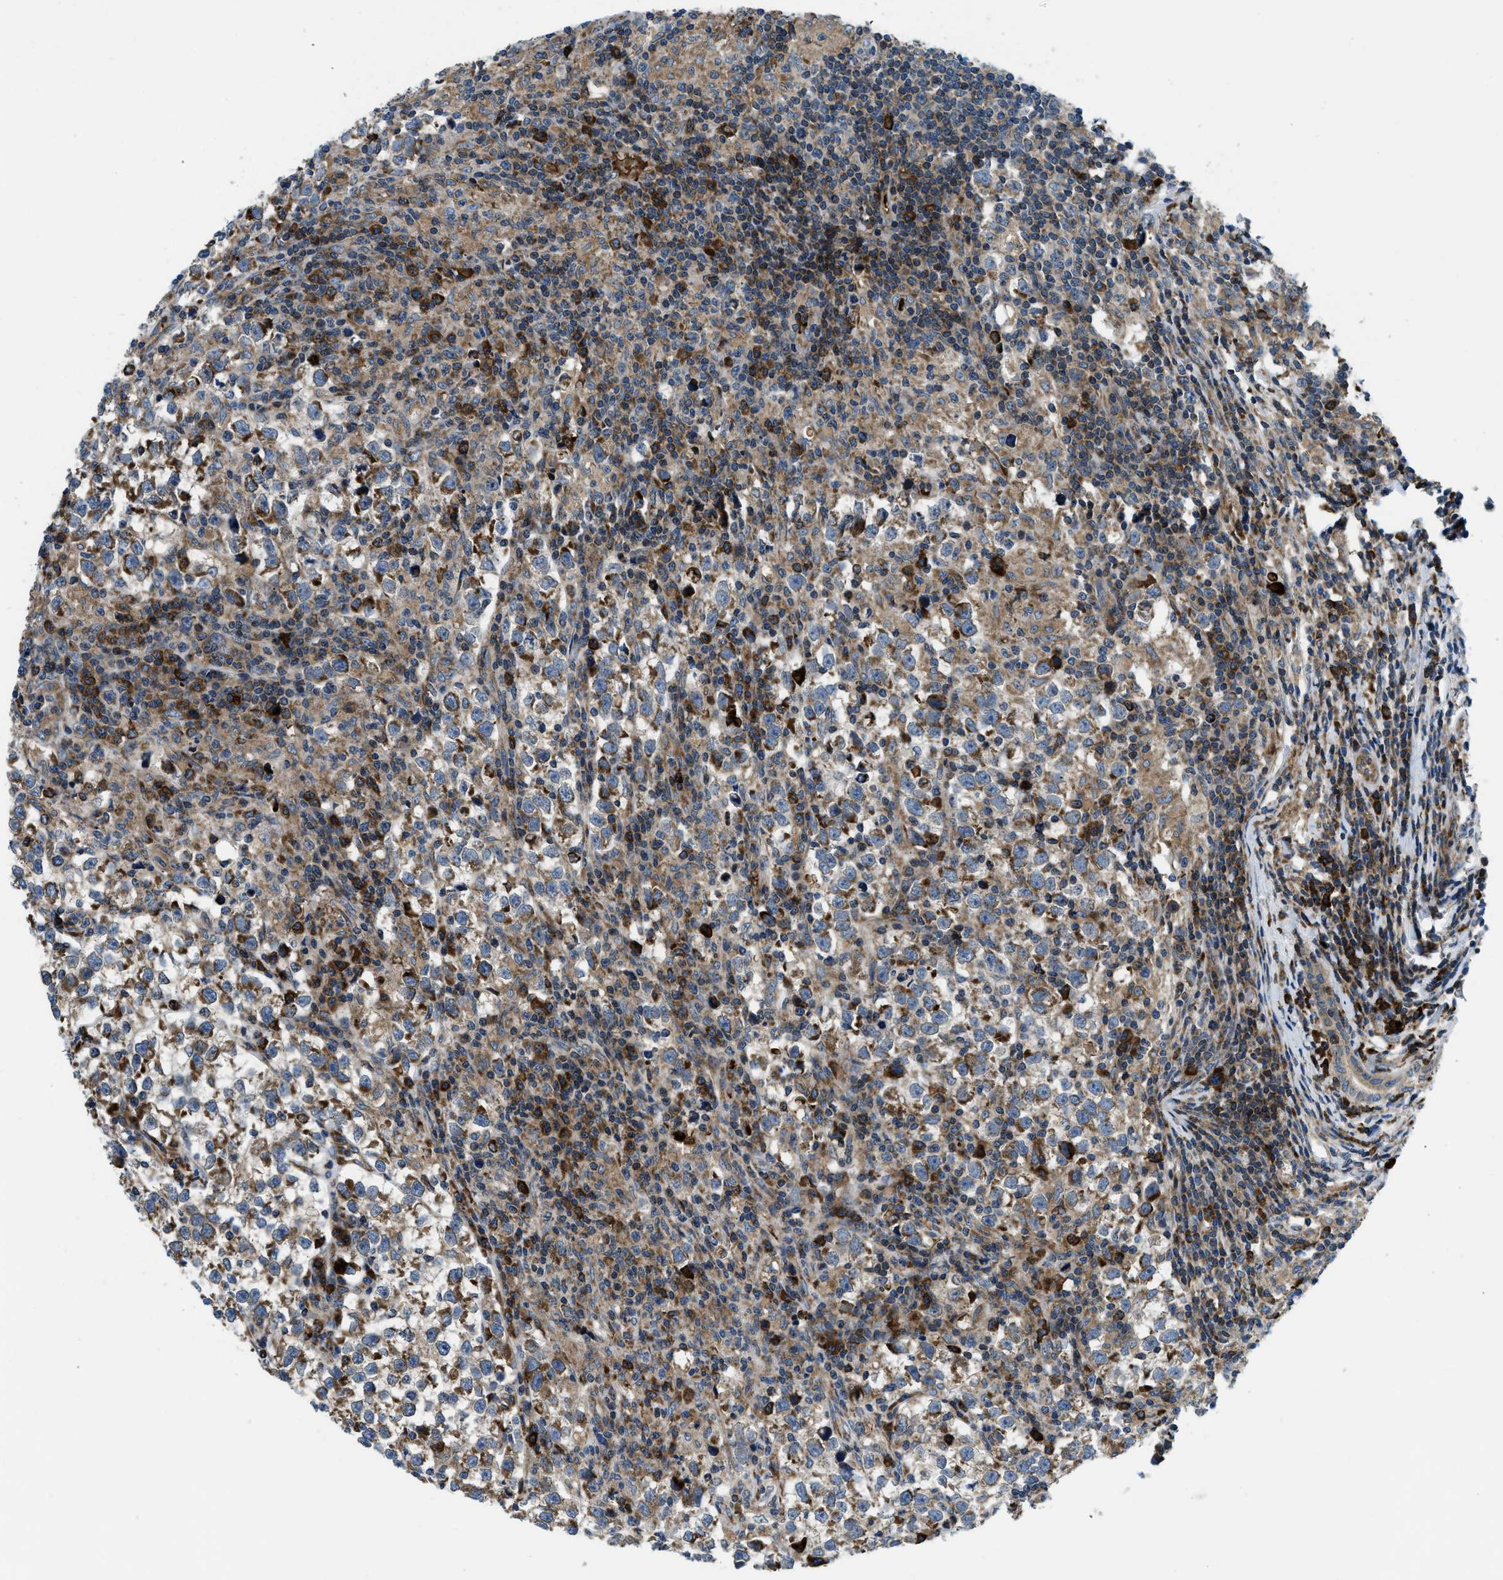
{"staining": {"intensity": "moderate", "quantity": "25%-75%", "location": "cytoplasmic/membranous"}, "tissue": "testis cancer", "cell_type": "Tumor cells", "image_type": "cancer", "snomed": [{"axis": "morphology", "description": "Normal tissue, NOS"}, {"axis": "morphology", "description": "Seminoma, NOS"}, {"axis": "topography", "description": "Testis"}], "caption": "IHC photomicrograph of seminoma (testis) stained for a protein (brown), which displays medium levels of moderate cytoplasmic/membranous staining in approximately 25%-75% of tumor cells.", "gene": "CSPG4", "patient": {"sex": "male", "age": 43}}